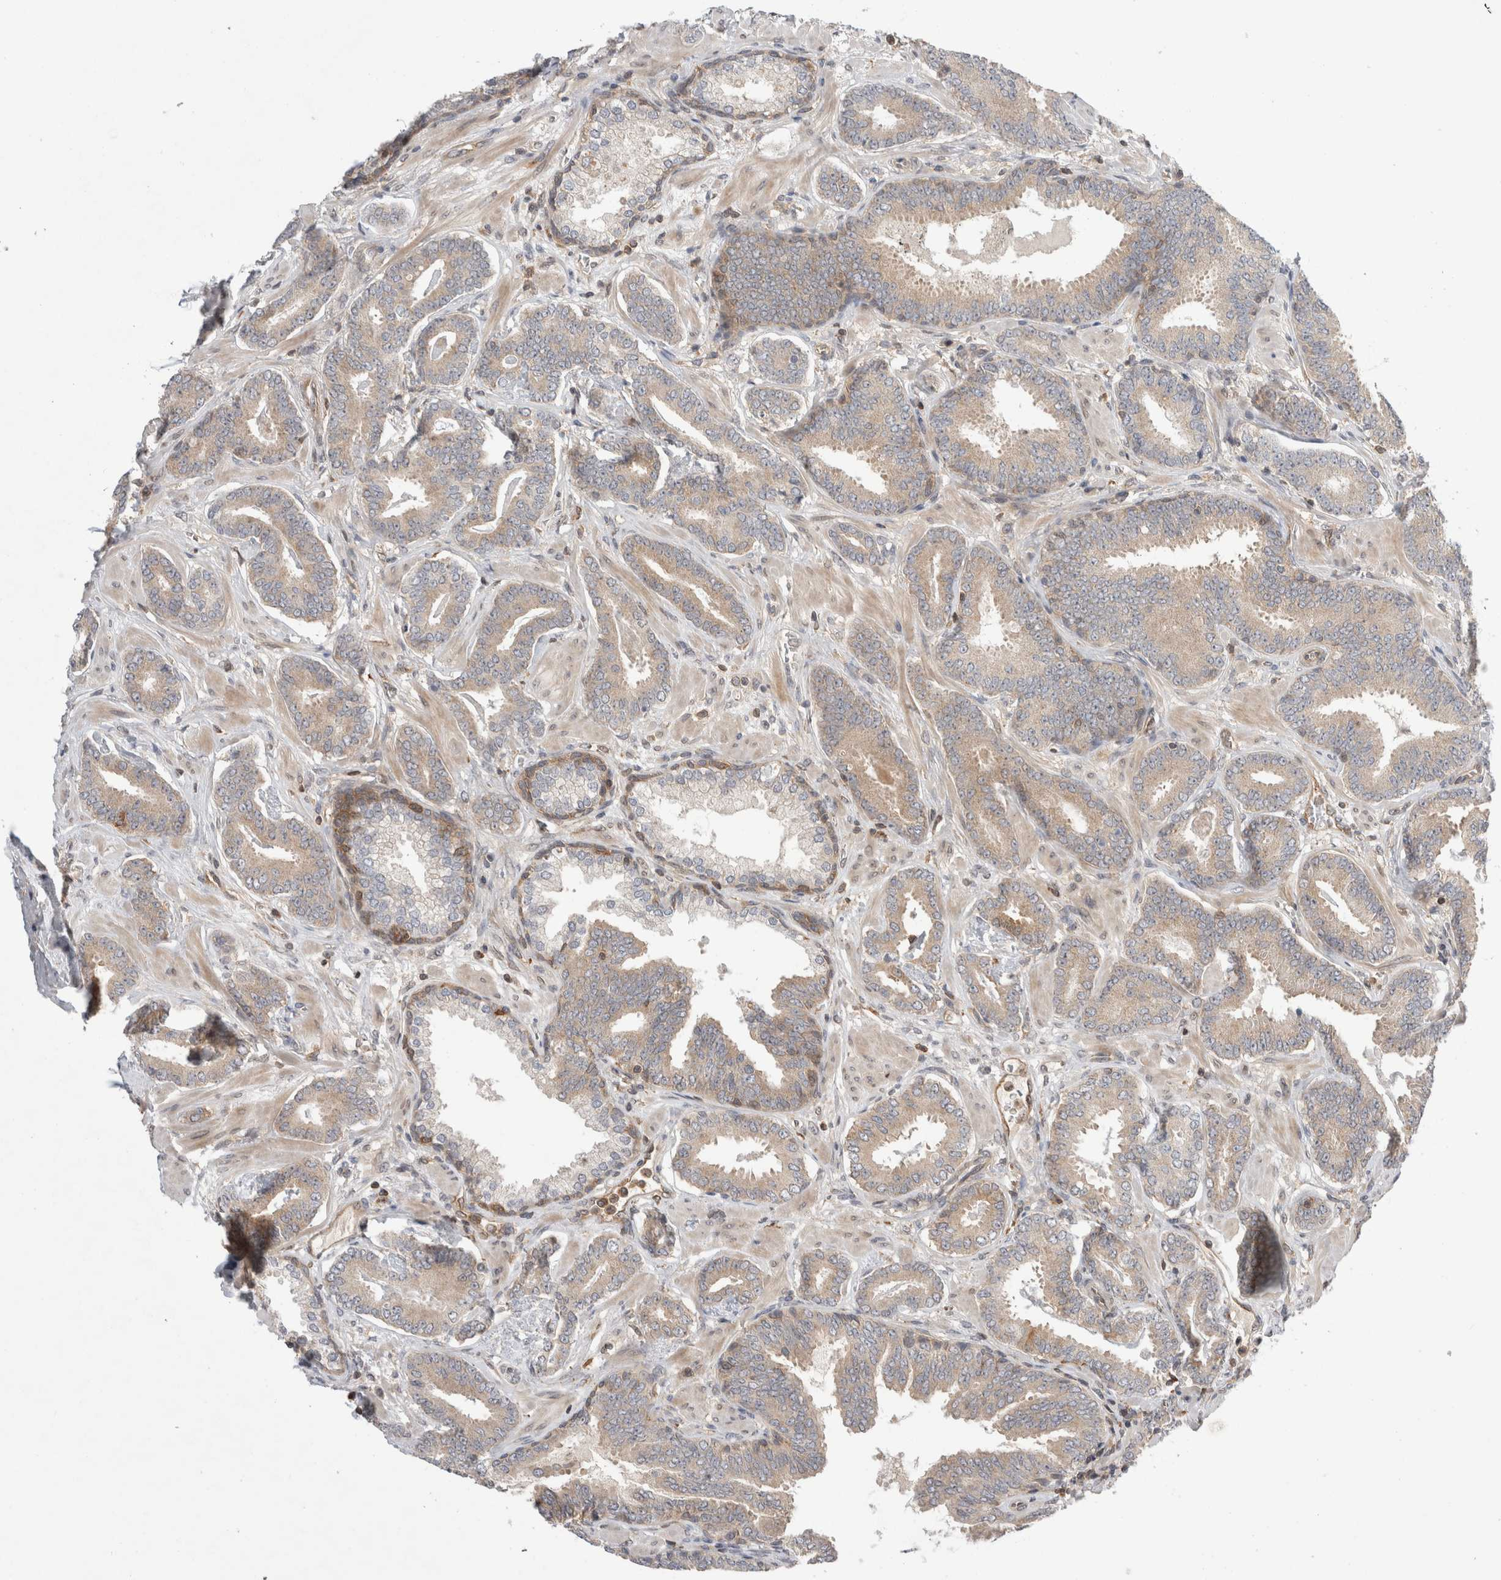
{"staining": {"intensity": "weak", "quantity": "25%-75%", "location": "cytoplasmic/membranous"}, "tissue": "prostate cancer", "cell_type": "Tumor cells", "image_type": "cancer", "snomed": [{"axis": "morphology", "description": "Adenocarcinoma, Low grade"}, {"axis": "topography", "description": "Prostate"}], "caption": "Immunohistochemistry (IHC) staining of prostate cancer (low-grade adenocarcinoma), which reveals low levels of weak cytoplasmic/membranous positivity in about 25%-75% of tumor cells indicating weak cytoplasmic/membranous protein positivity. The staining was performed using DAB (3,3'-diaminobenzidine) (brown) for protein detection and nuclei were counterstained in hematoxylin (blue).", "gene": "NFKB1", "patient": {"sex": "male", "age": 62}}